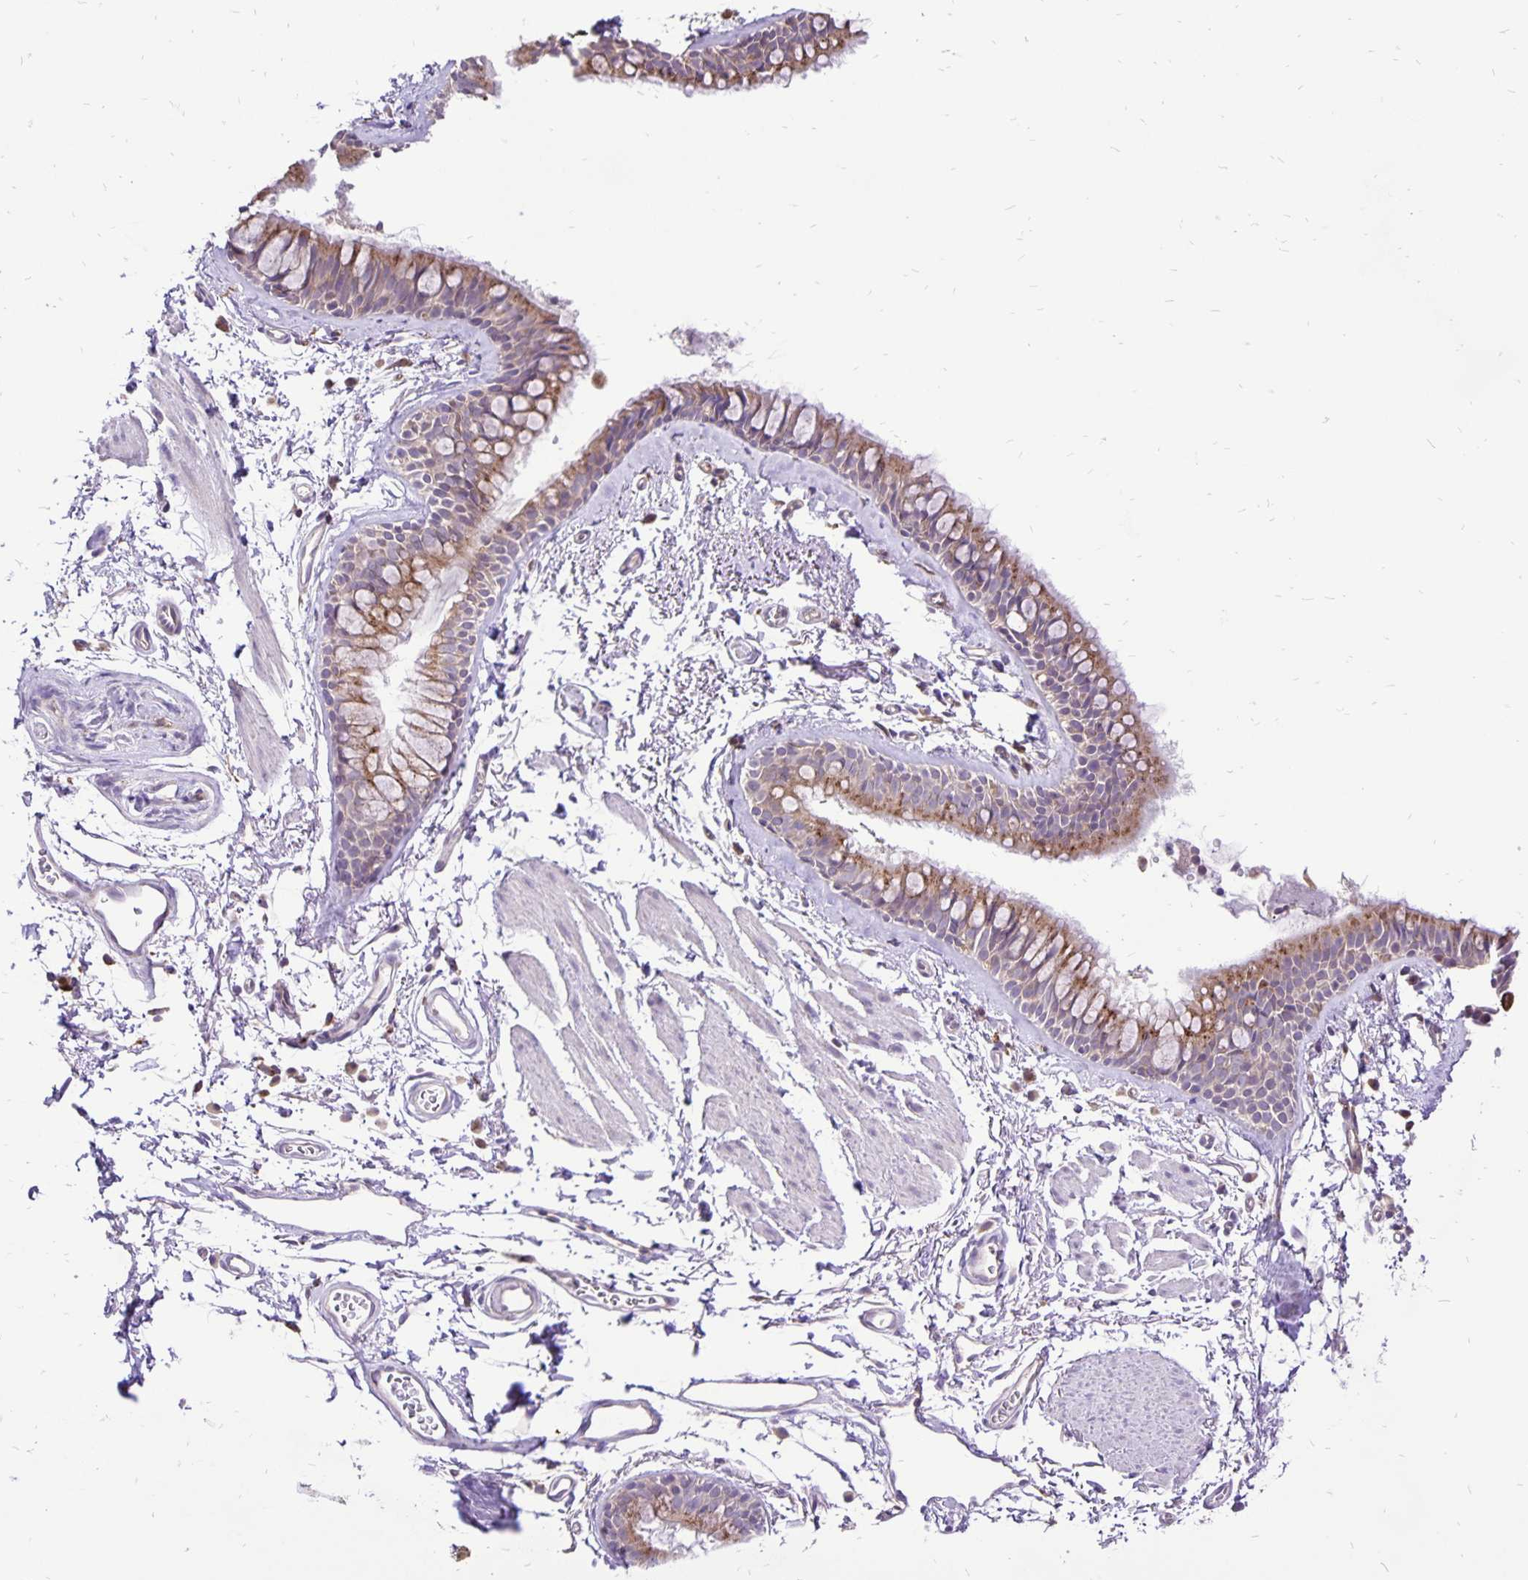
{"staining": {"intensity": "weak", "quantity": ">75%", "location": "cytoplasmic/membranous"}, "tissue": "bronchus", "cell_type": "Respiratory epithelial cells", "image_type": "normal", "snomed": [{"axis": "morphology", "description": "Normal tissue, NOS"}, {"axis": "topography", "description": "Cartilage tissue"}, {"axis": "topography", "description": "Bronchus"}], "caption": "IHC image of normal human bronchus stained for a protein (brown), which reveals low levels of weak cytoplasmic/membranous positivity in about >75% of respiratory epithelial cells.", "gene": "EIF5A", "patient": {"sex": "female", "age": 79}}